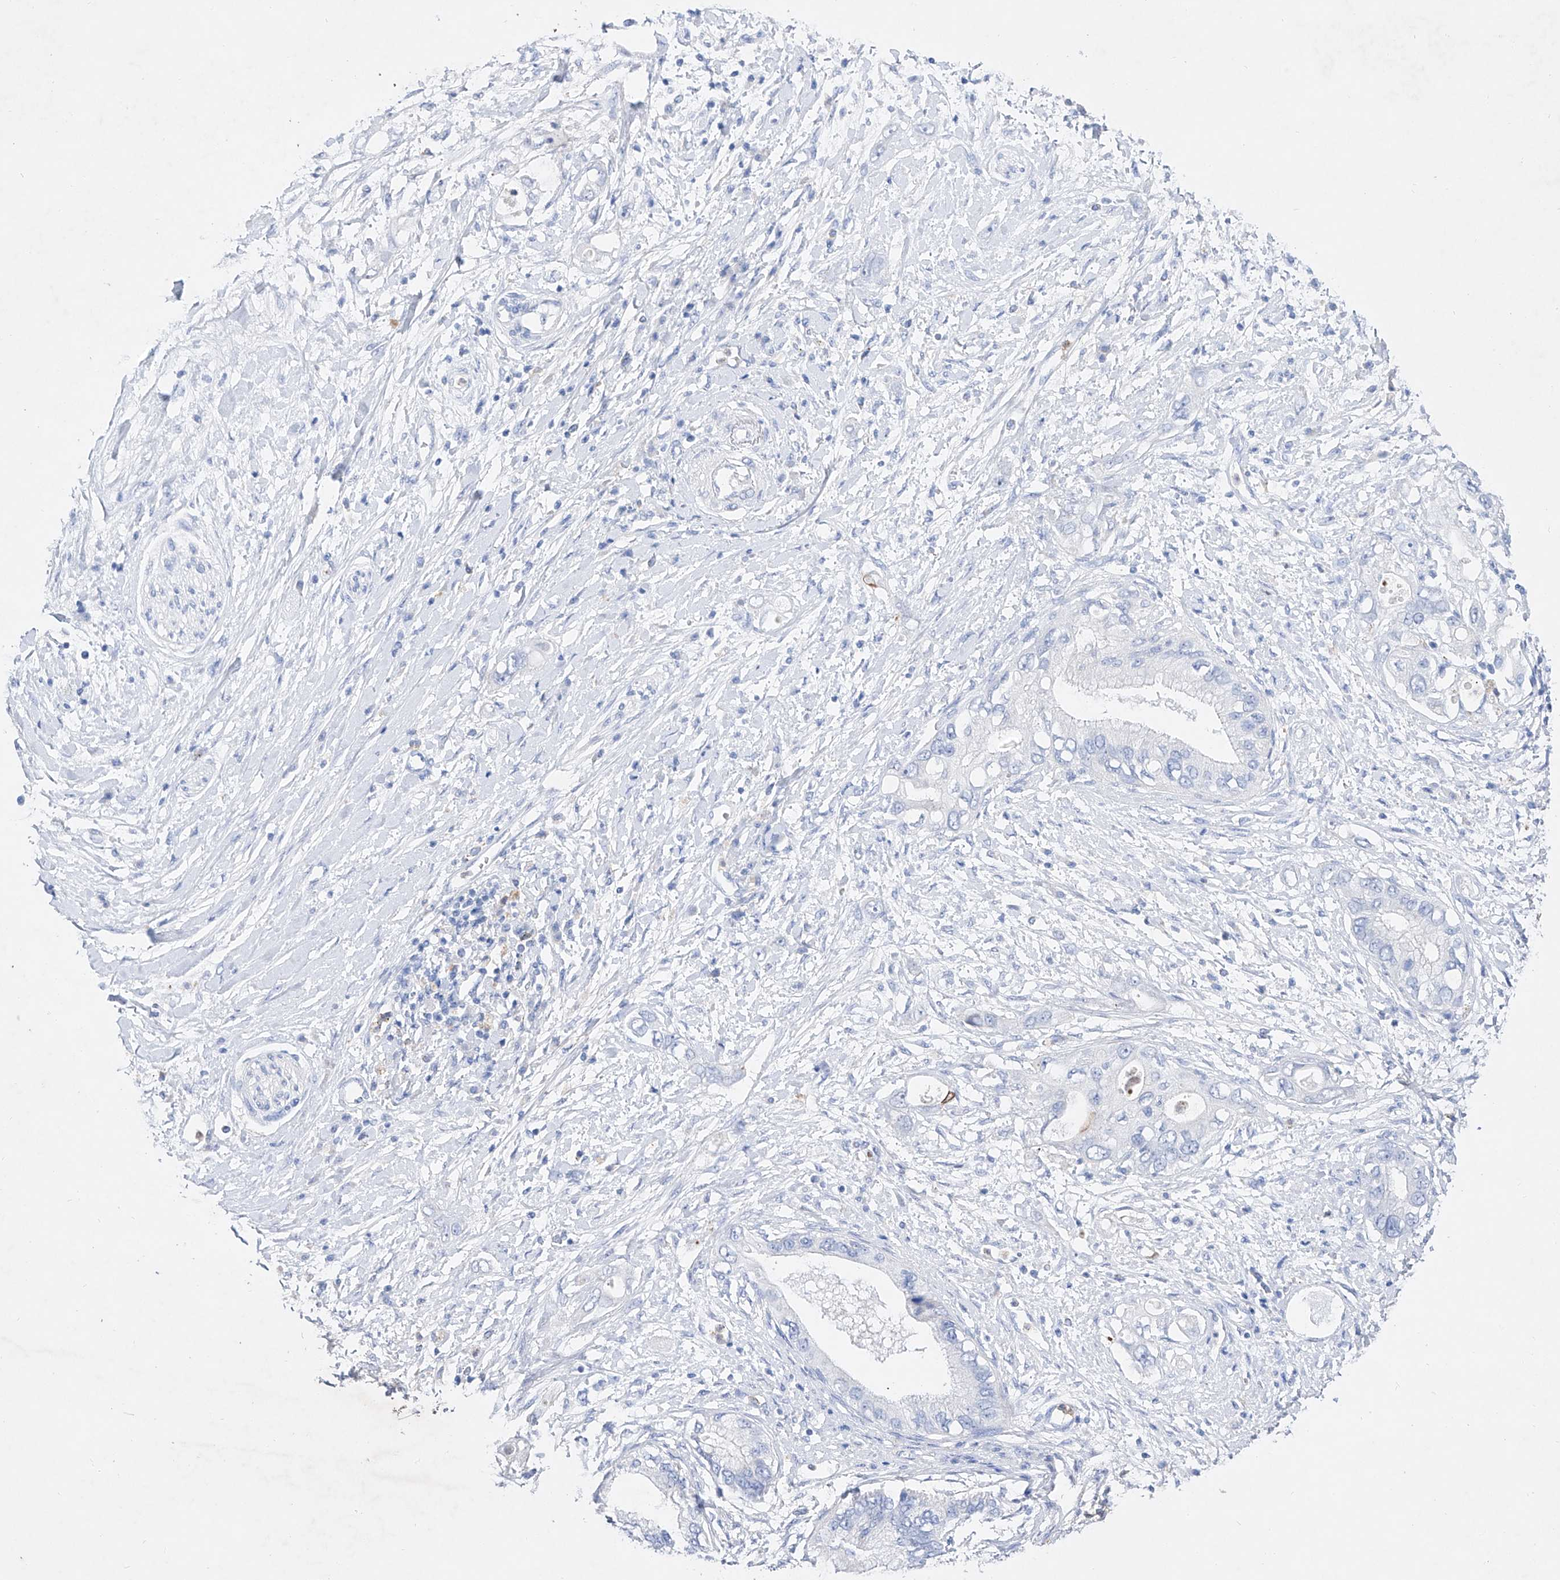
{"staining": {"intensity": "moderate", "quantity": "<25%", "location": "cytoplasmic/membranous"}, "tissue": "pancreatic cancer", "cell_type": "Tumor cells", "image_type": "cancer", "snomed": [{"axis": "morphology", "description": "Inflammation, NOS"}, {"axis": "morphology", "description": "Adenocarcinoma, NOS"}, {"axis": "topography", "description": "Pancreas"}], "caption": "Tumor cells demonstrate low levels of moderate cytoplasmic/membranous staining in about <25% of cells in human pancreatic cancer. (IHC, brightfield microscopy, high magnification).", "gene": "TM7SF2", "patient": {"sex": "female", "age": 56}}